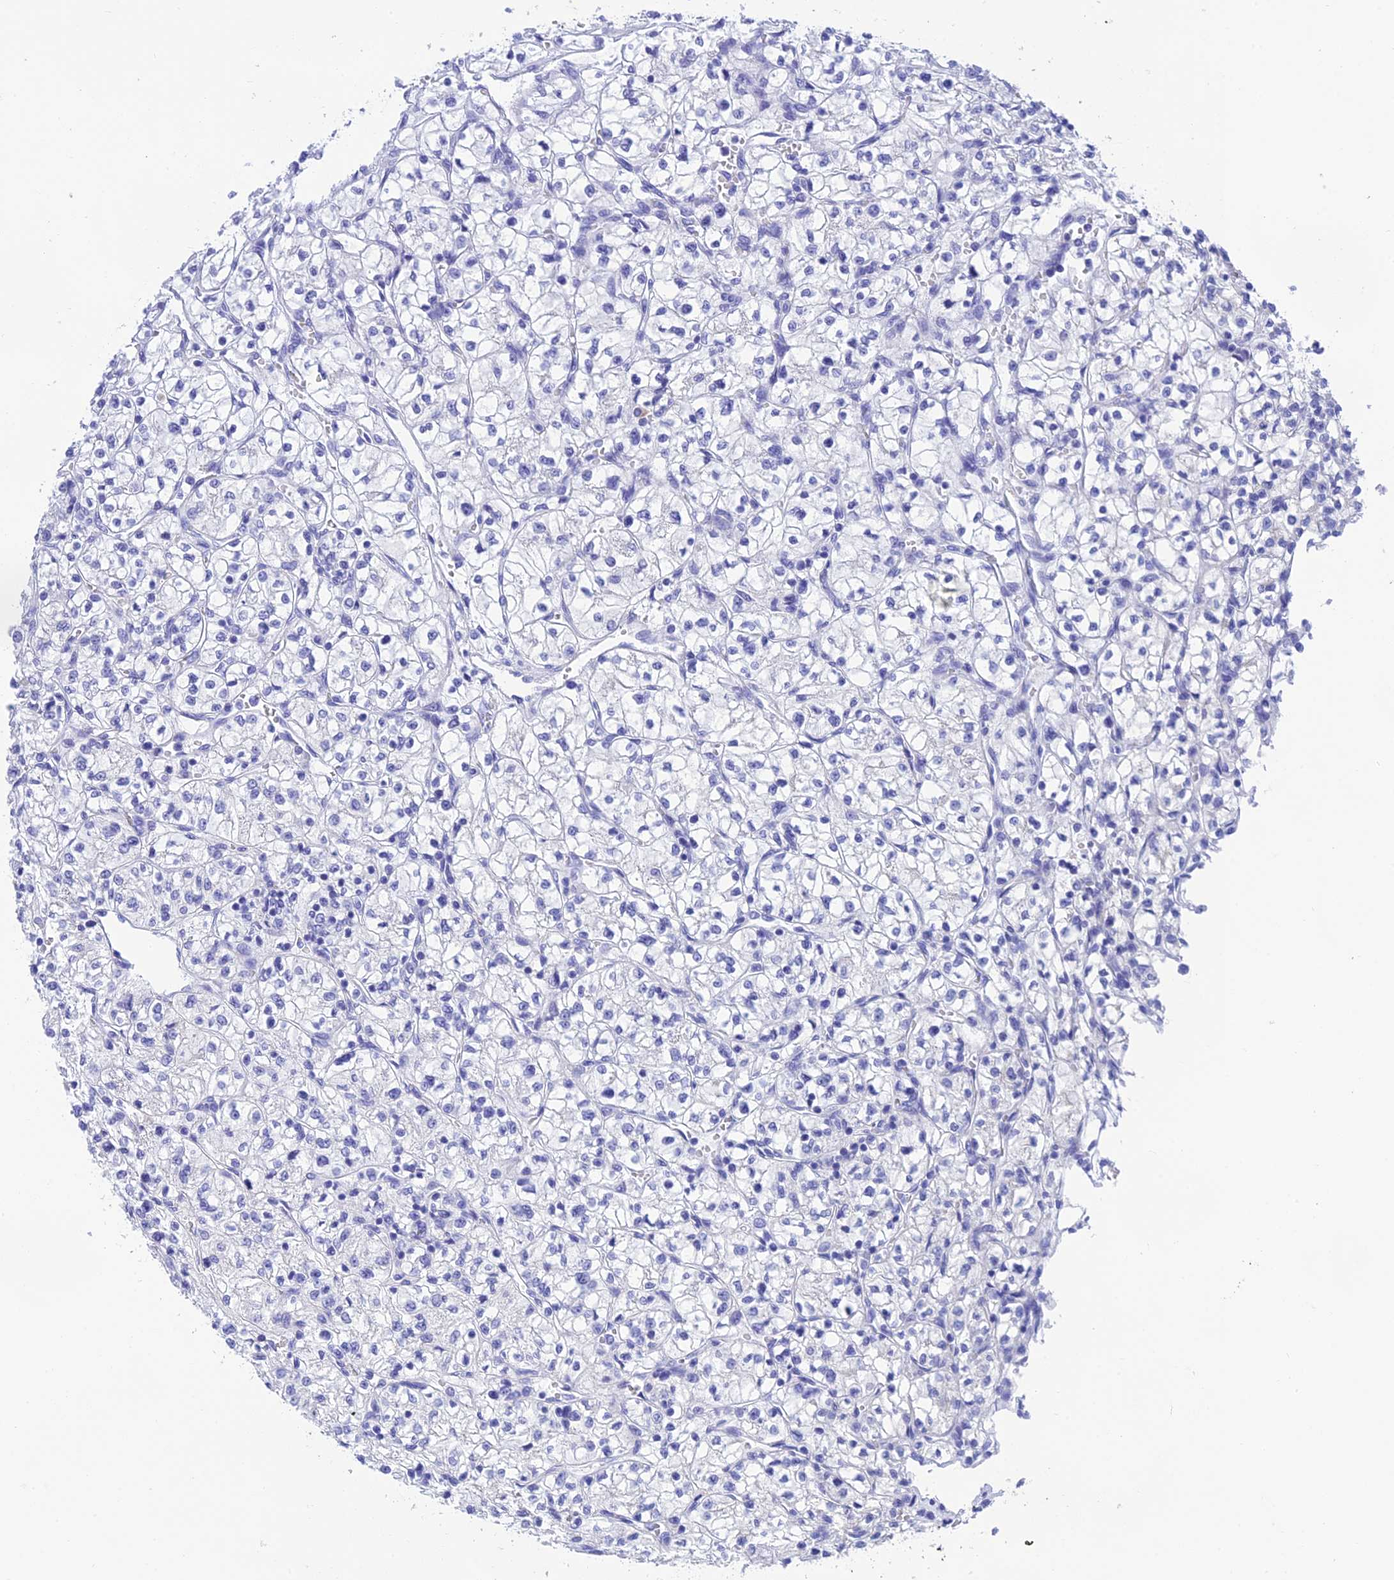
{"staining": {"intensity": "negative", "quantity": "none", "location": "none"}, "tissue": "renal cancer", "cell_type": "Tumor cells", "image_type": "cancer", "snomed": [{"axis": "morphology", "description": "Adenocarcinoma, NOS"}, {"axis": "topography", "description": "Kidney"}], "caption": "The immunohistochemistry (IHC) micrograph has no significant expression in tumor cells of renal cancer tissue. The staining is performed using DAB brown chromogen with nuclei counter-stained in using hematoxylin.", "gene": "KDELR3", "patient": {"sex": "female", "age": 64}}